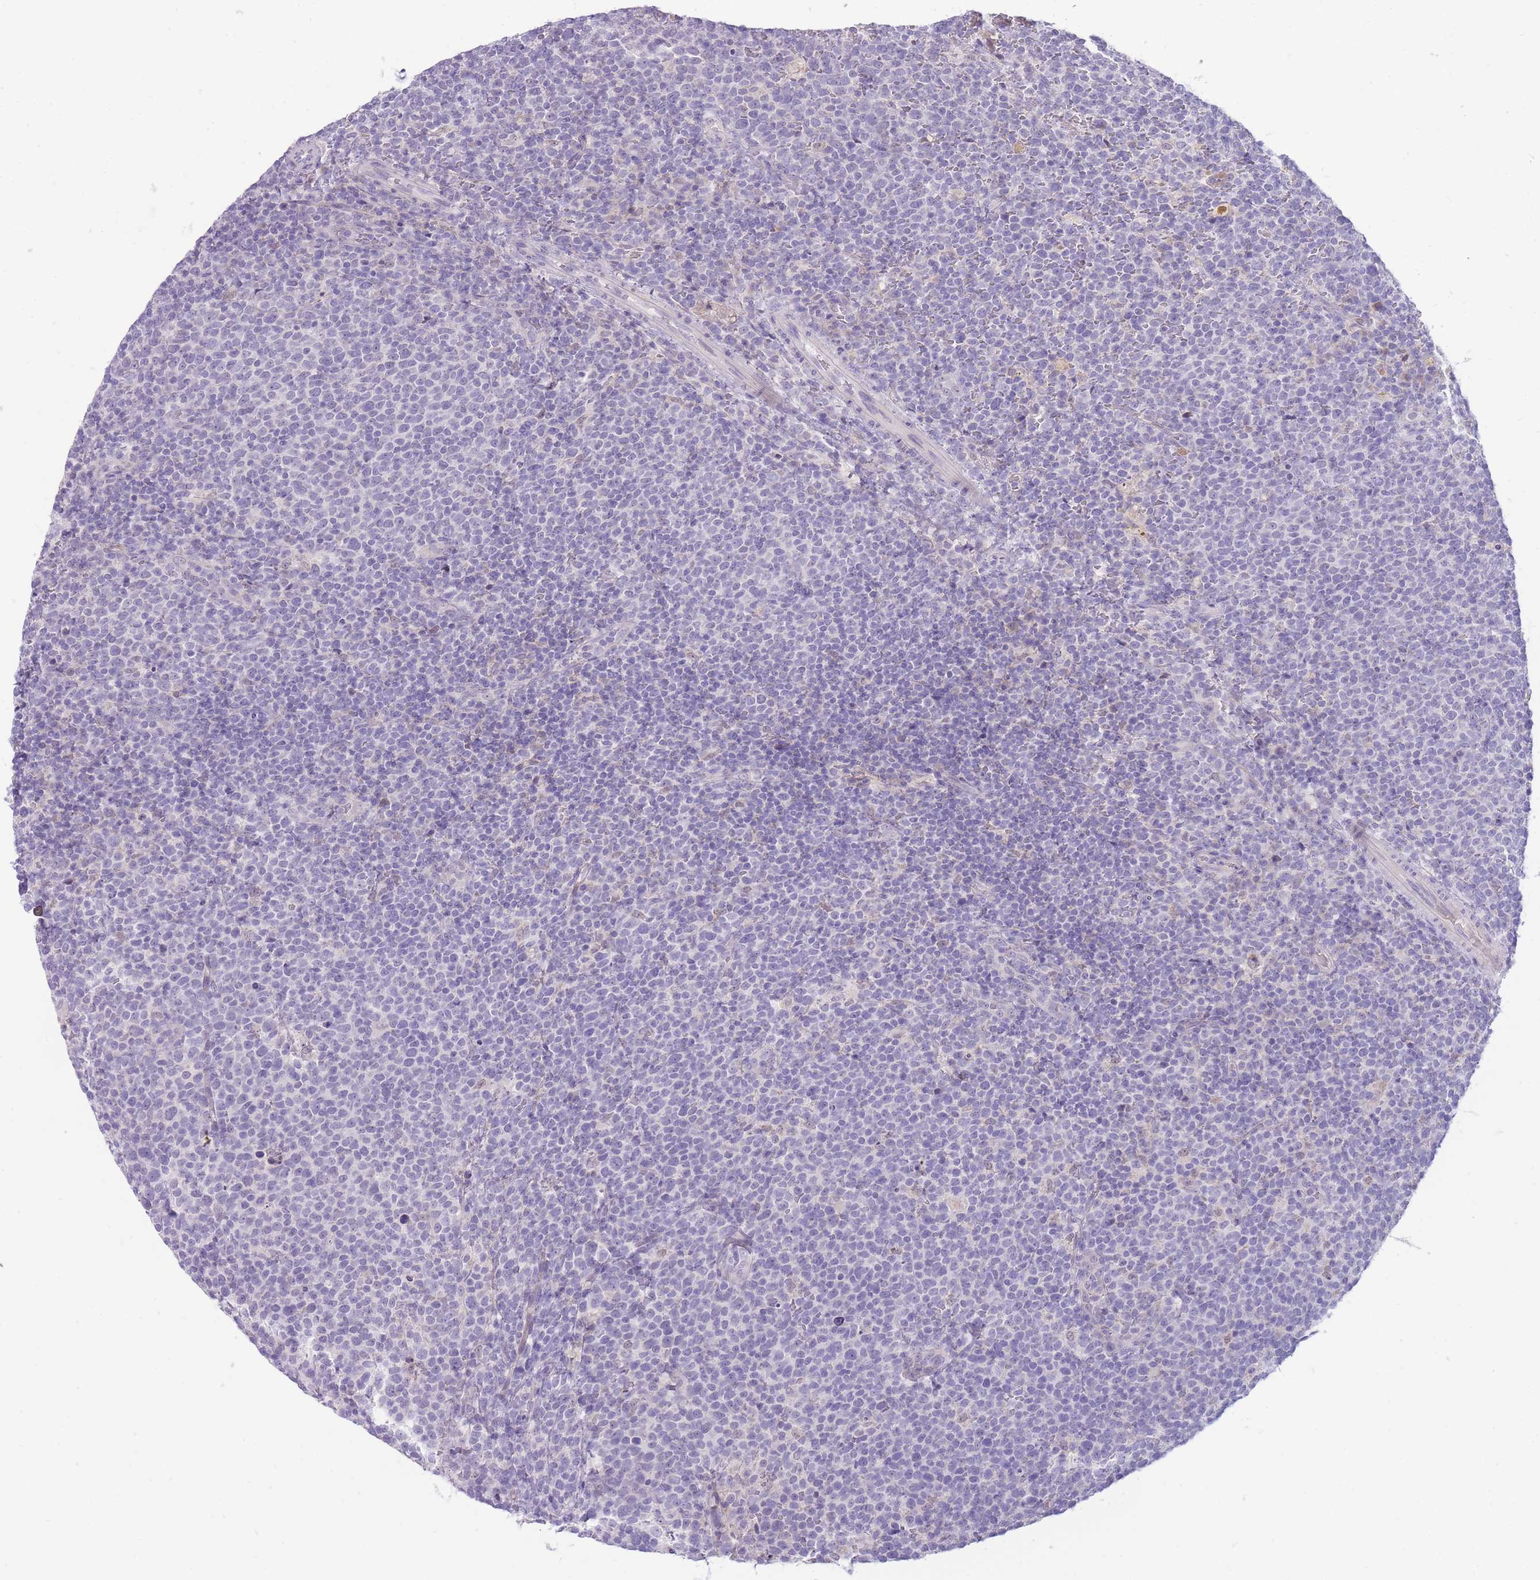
{"staining": {"intensity": "negative", "quantity": "none", "location": "none"}, "tissue": "lymphoma", "cell_type": "Tumor cells", "image_type": "cancer", "snomed": [{"axis": "morphology", "description": "Malignant lymphoma, non-Hodgkin's type, High grade"}, {"axis": "topography", "description": "Lymph node"}], "caption": "Immunohistochemistry histopathology image of lymphoma stained for a protein (brown), which shows no staining in tumor cells.", "gene": "ERICH4", "patient": {"sex": "male", "age": 61}}